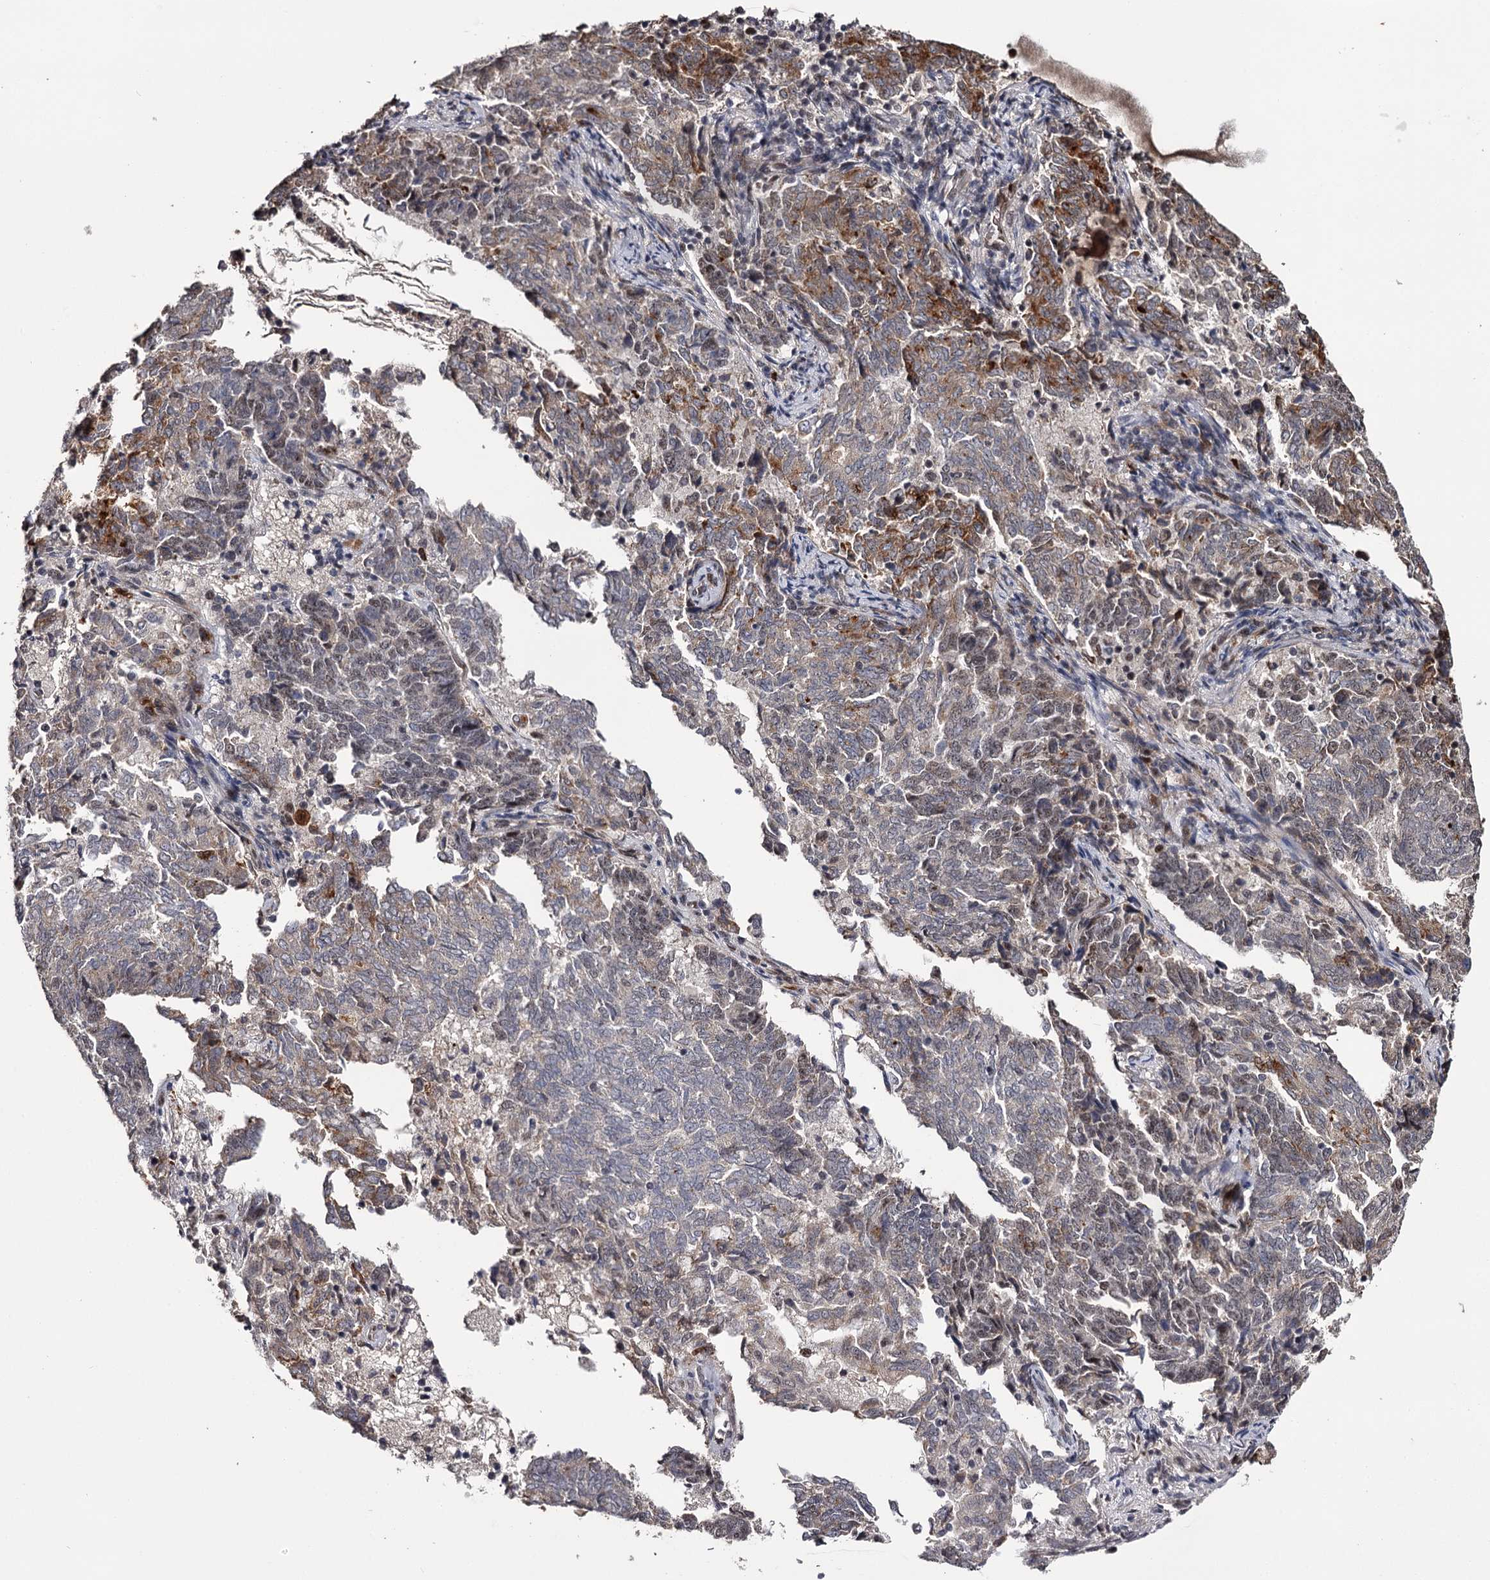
{"staining": {"intensity": "moderate", "quantity": "<25%", "location": "cytoplasmic/membranous"}, "tissue": "endometrial cancer", "cell_type": "Tumor cells", "image_type": "cancer", "snomed": [{"axis": "morphology", "description": "Adenocarcinoma, NOS"}, {"axis": "topography", "description": "Endometrium"}], "caption": "IHC micrograph of adenocarcinoma (endometrial) stained for a protein (brown), which displays low levels of moderate cytoplasmic/membranous expression in approximately <25% of tumor cells.", "gene": "RNF44", "patient": {"sex": "female", "age": 80}}